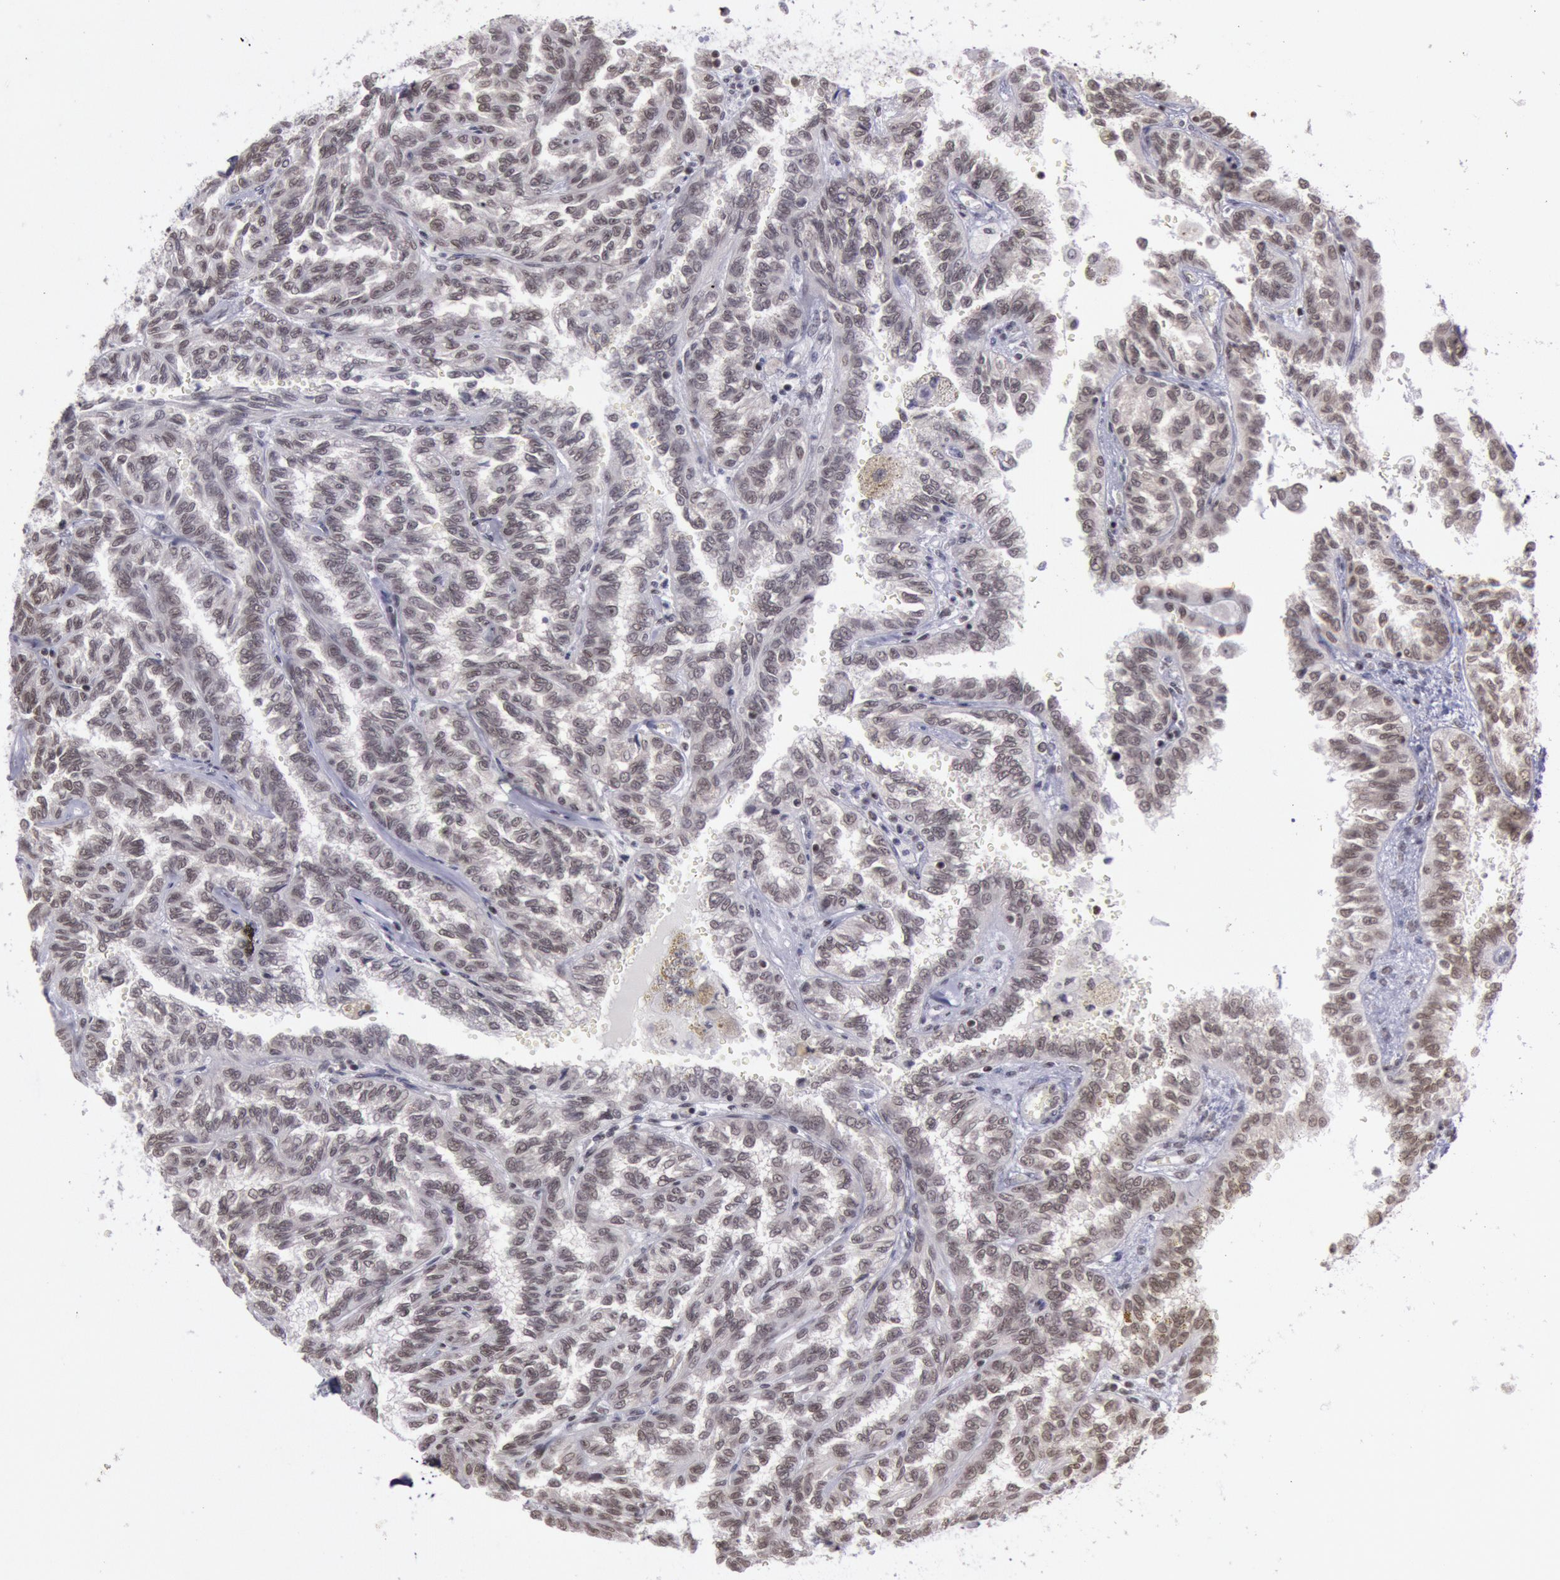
{"staining": {"intensity": "moderate", "quantity": ">75%", "location": "nuclear"}, "tissue": "renal cancer", "cell_type": "Tumor cells", "image_type": "cancer", "snomed": [{"axis": "morphology", "description": "Inflammation, NOS"}, {"axis": "morphology", "description": "Adenocarcinoma, NOS"}, {"axis": "topography", "description": "Kidney"}], "caption": "Protein expression analysis of human renal cancer reveals moderate nuclear staining in about >75% of tumor cells. (brown staining indicates protein expression, while blue staining denotes nuclei).", "gene": "NKAP", "patient": {"sex": "male", "age": 68}}